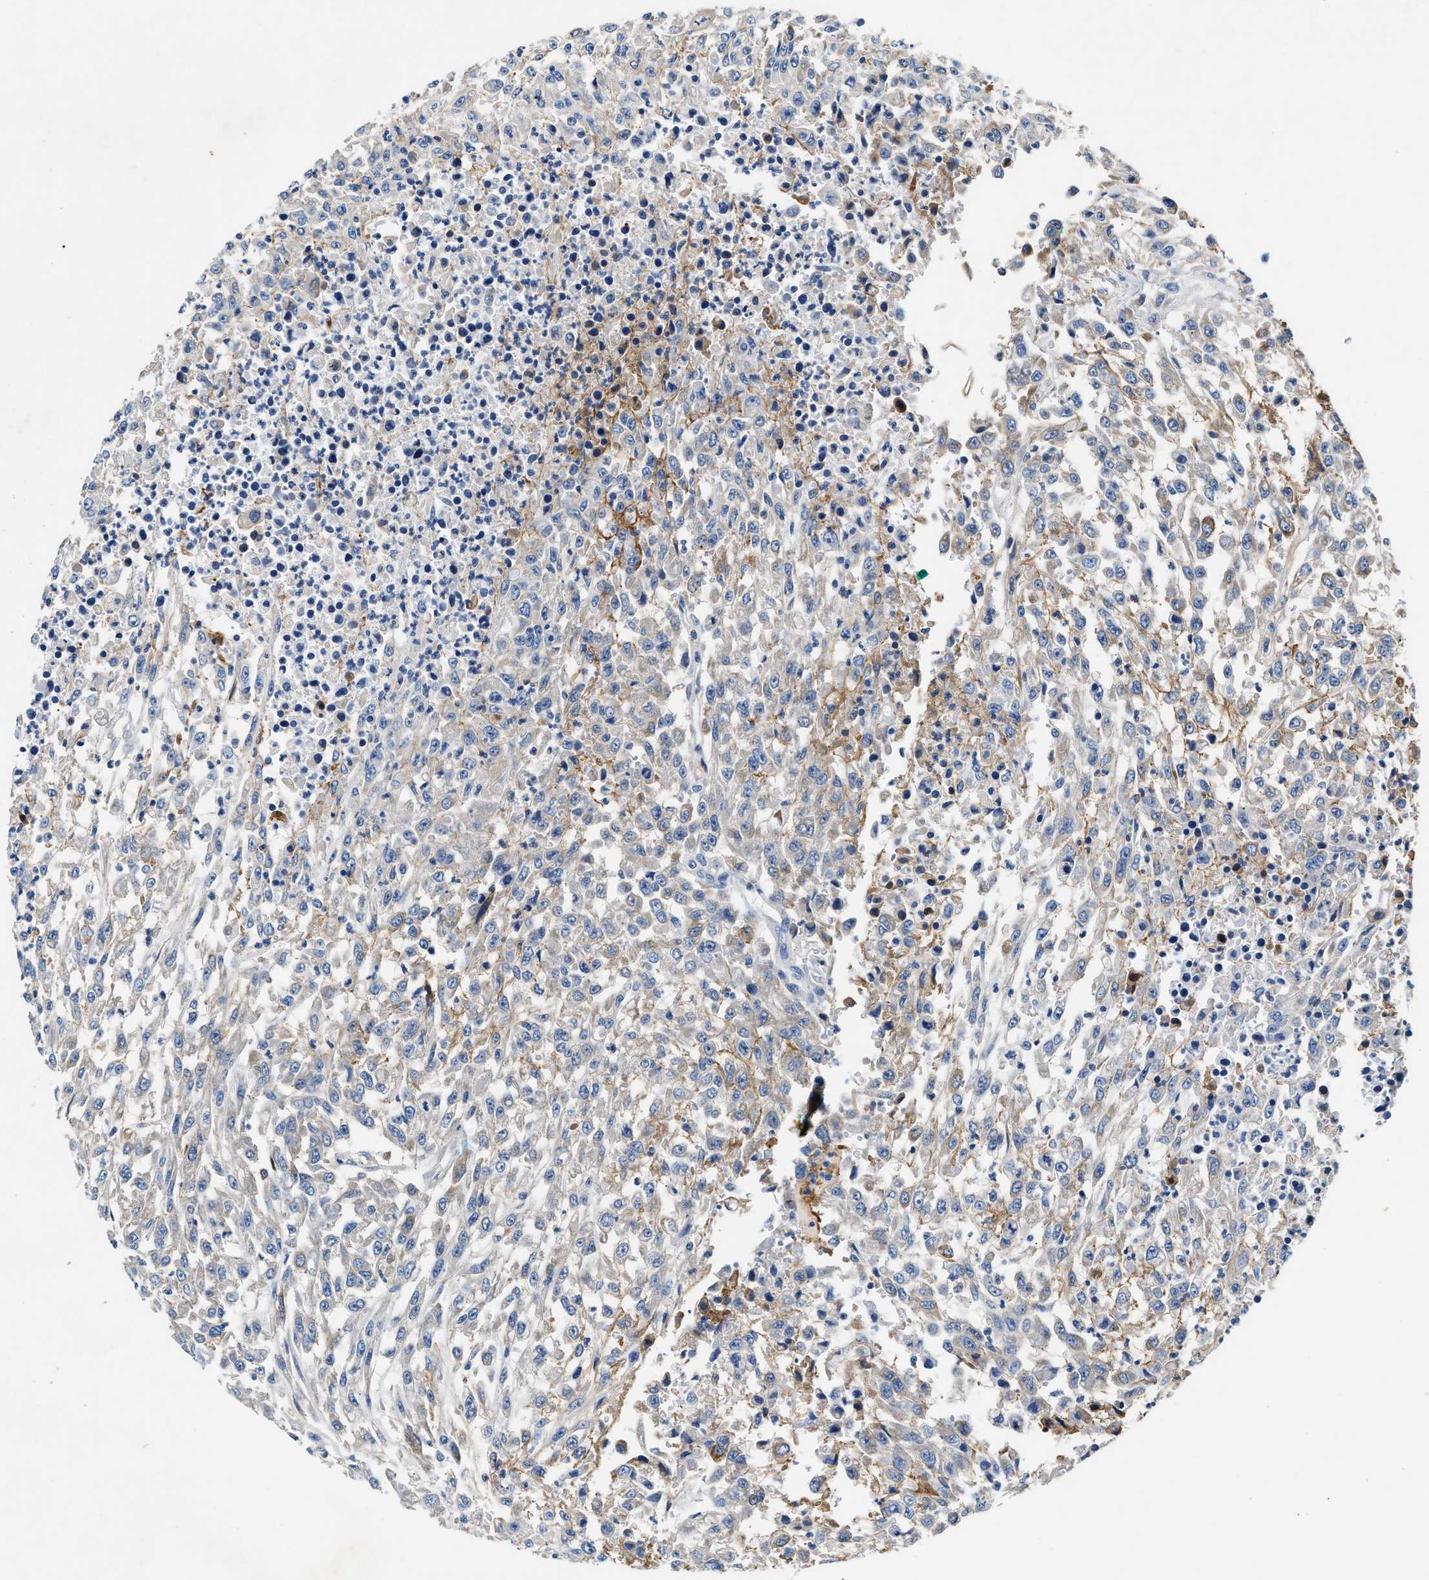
{"staining": {"intensity": "weak", "quantity": "<25%", "location": "cytoplasmic/membranous"}, "tissue": "urothelial cancer", "cell_type": "Tumor cells", "image_type": "cancer", "snomed": [{"axis": "morphology", "description": "Urothelial carcinoma, High grade"}, {"axis": "topography", "description": "Urinary bladder"}], "caption": "Tumor cells are negative for protein expression in human urothelial carcinoma (high-grade). Nuclei are stained in blue.", "gene": "TUT7", "patient": {"sex": "male", "age": 46}}